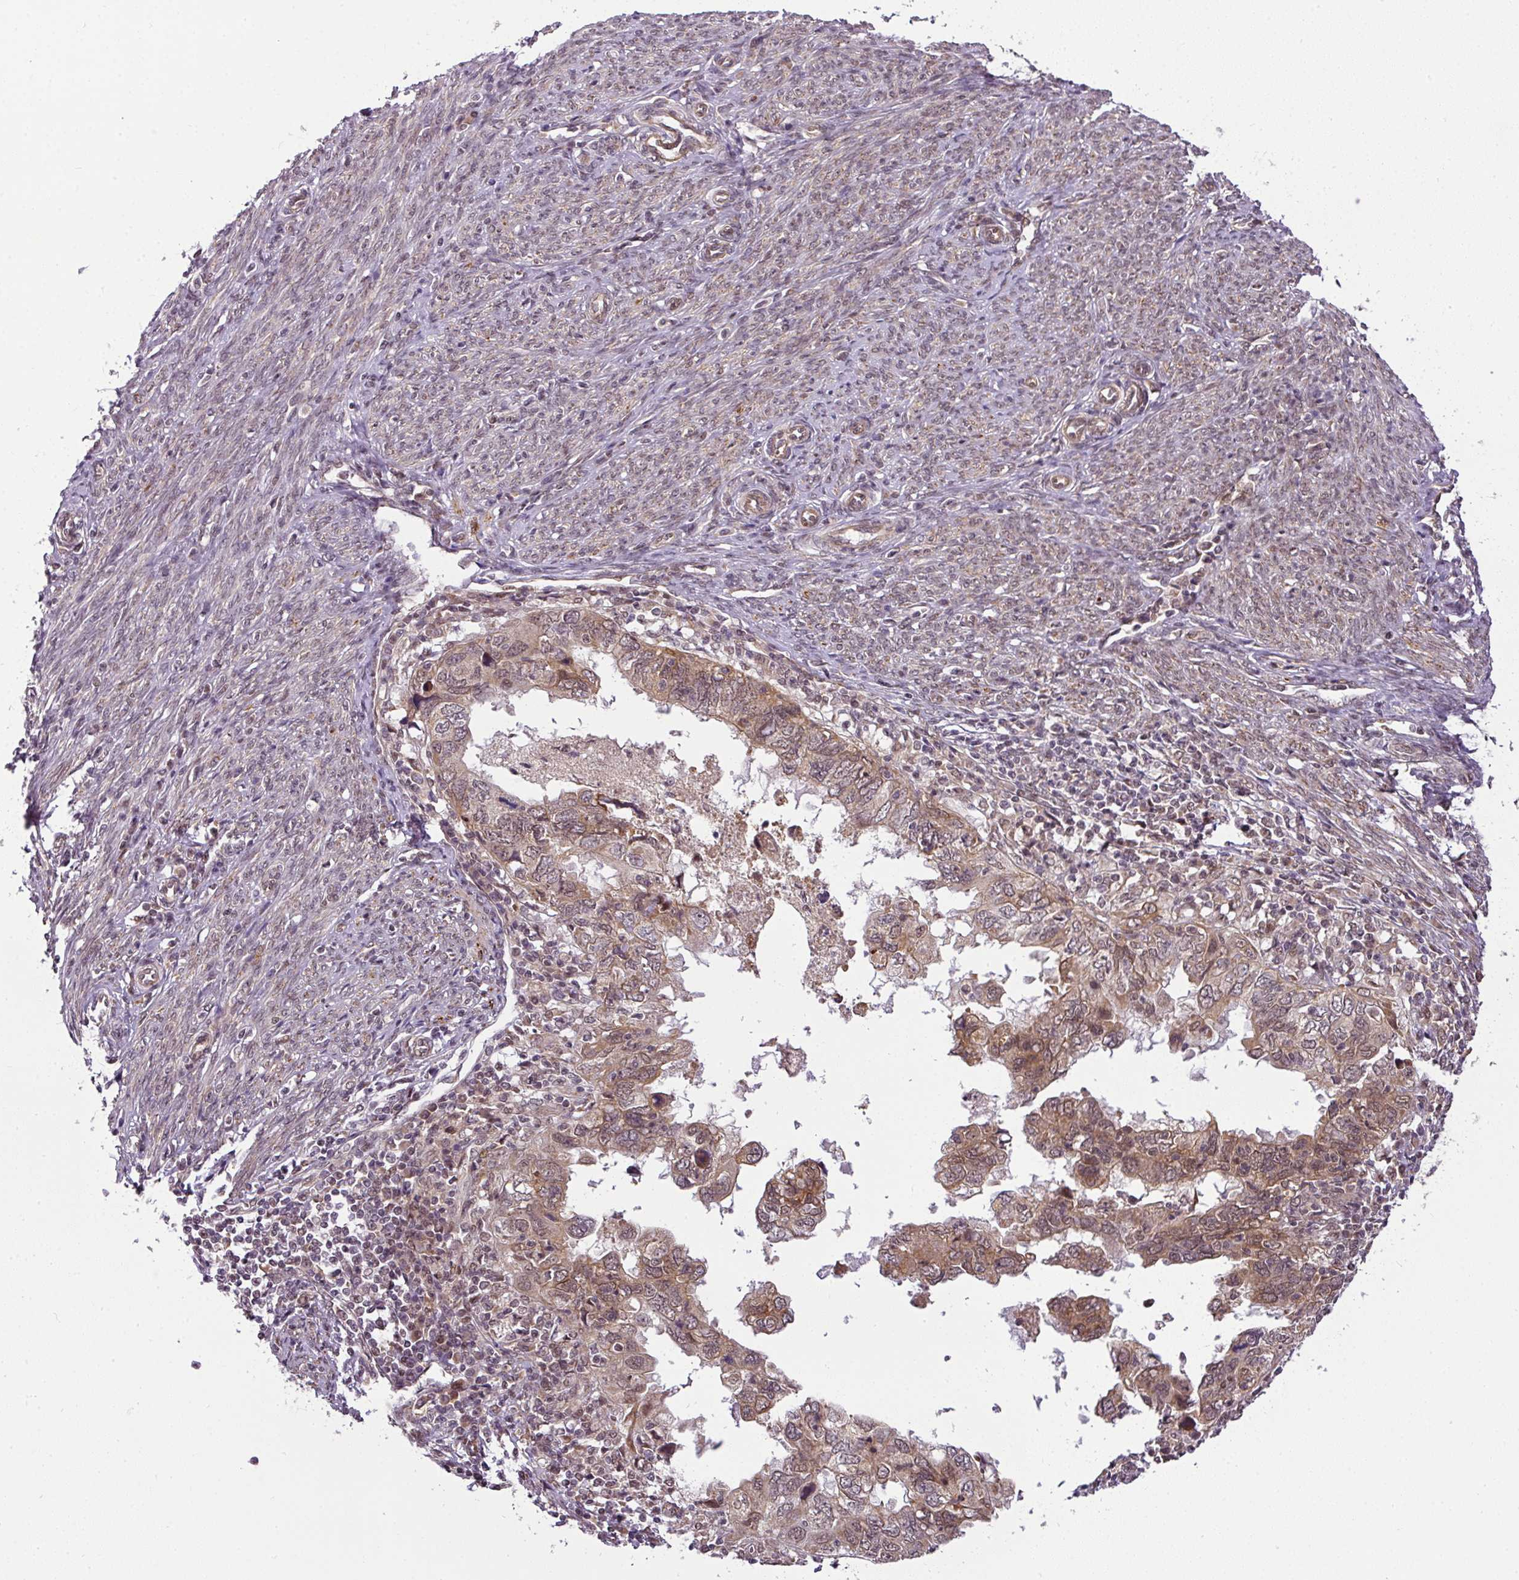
{"staining": {"intensity": "moderate", "quantity": ">75%", "location": "cytoplasmic/membranous,nuclear"}, "tissue": "endometrial cancer", "cell_type": "Tumor cells", "image_type": "cancer", "snomed": [{"axis": "morphology", "description": "Adenocarcinoma, NOS"}, {"axis": "topography", "description": "Uterus"}], "caption": "Tumor cells show medium levels of moderate cytoplasmic/membranous and nuclear expression in approximately >75% of cells in adenocarcinoma (endometrial).", "gene": "C1orf226", "patient": {"sex": "female", "age": 77}}